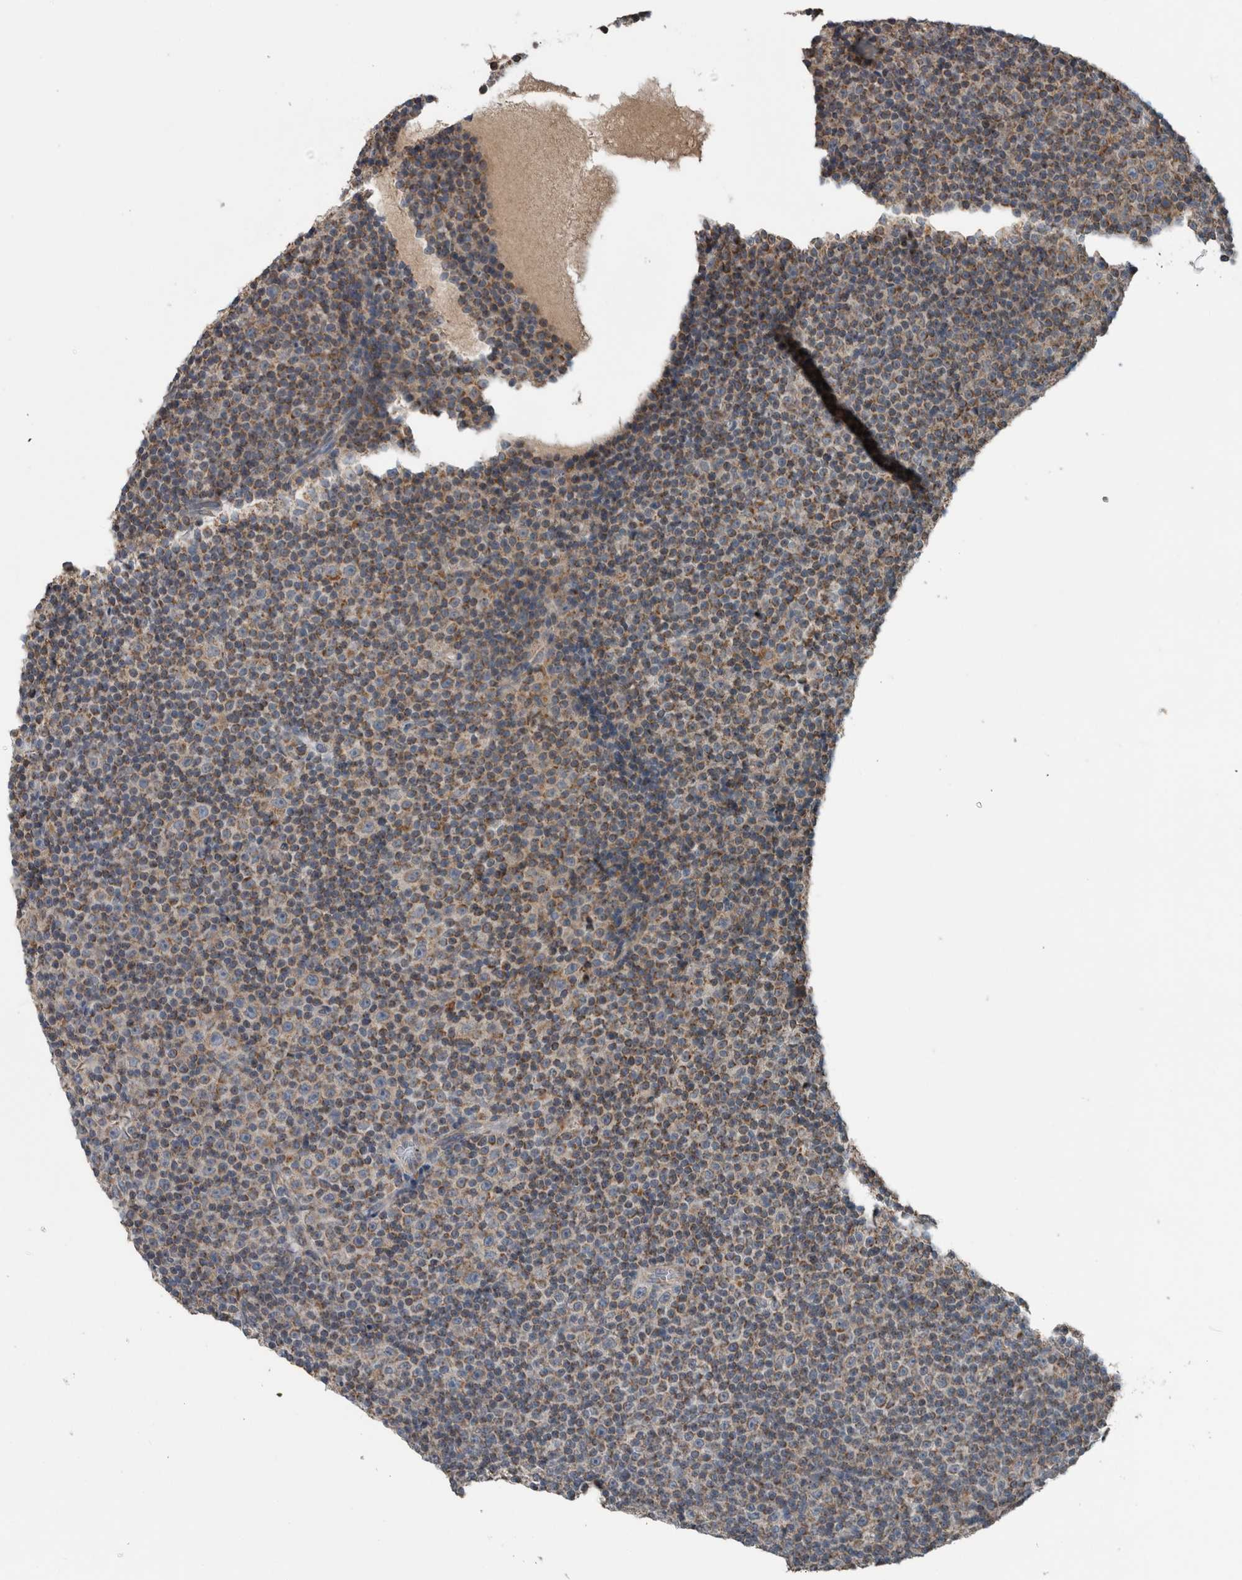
{"staining": {"intensity": "moderate", "quantity": ">75%", "location": "cytoplasmic/membranous"}, "tissue": "lymphoma", "cell_type": "Tumor cells", "image_type": "cancer", "snomed": [{"axis": "morphology", "description": "Malignant lymphoma, non-Hodgkin's type, Low grade"}, {"axis": "topography", "description": "Lymph node"}], "caption": "High-magnification brightfield microscopy of malignant lymphoma, non-Hodgkin's type (low-grade) stained with DAB (brown) and counterstained with hematoxylin (blue). tumor cells exhibit moderate cytoplasmic/membranous staining is appreciated in approximately>75% of cells.", "gene": "ARMC1", "patient": {"sex": "female", "age": 67}}